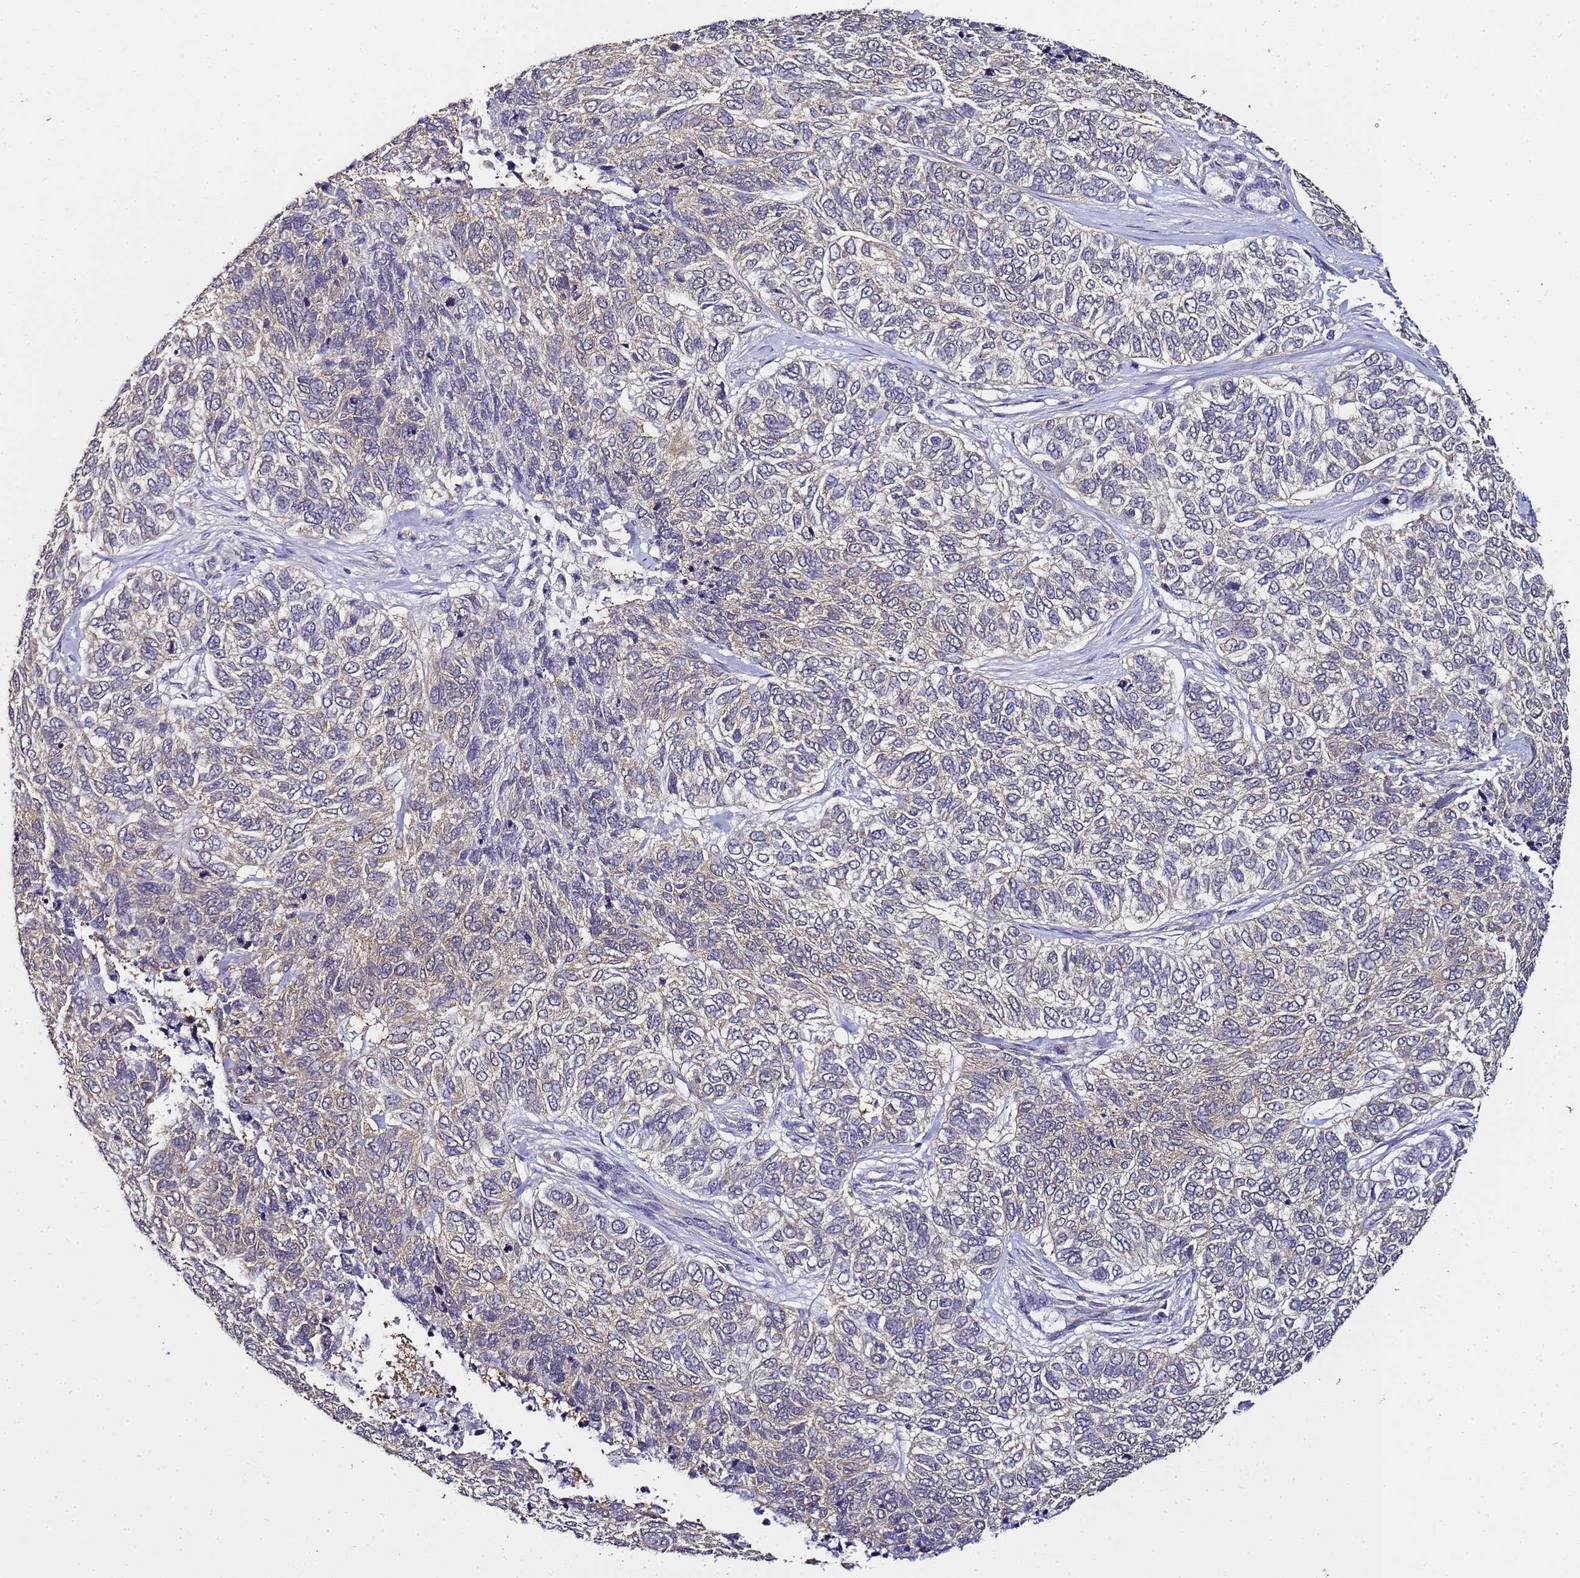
{"staining": {"intensity": "weak", "quantity": "<25%", "location": "cytoplasmic/membranous"}, "tissue": "skin cancer", "cell_type": "Tumor cells", "image_type": "cancer", "snomed": [{"axis": "morphology", "description": "Basal cell carcinoma"}, {"axis": "topography", "description": "Skin"}], "caption": "Skin basal cell carcinoma stained for a protein using immunohistochemistry reveals no positivity tumor cells.", "gene": "ENOPH1", "patient": {"sex": "female", "age": 65}}